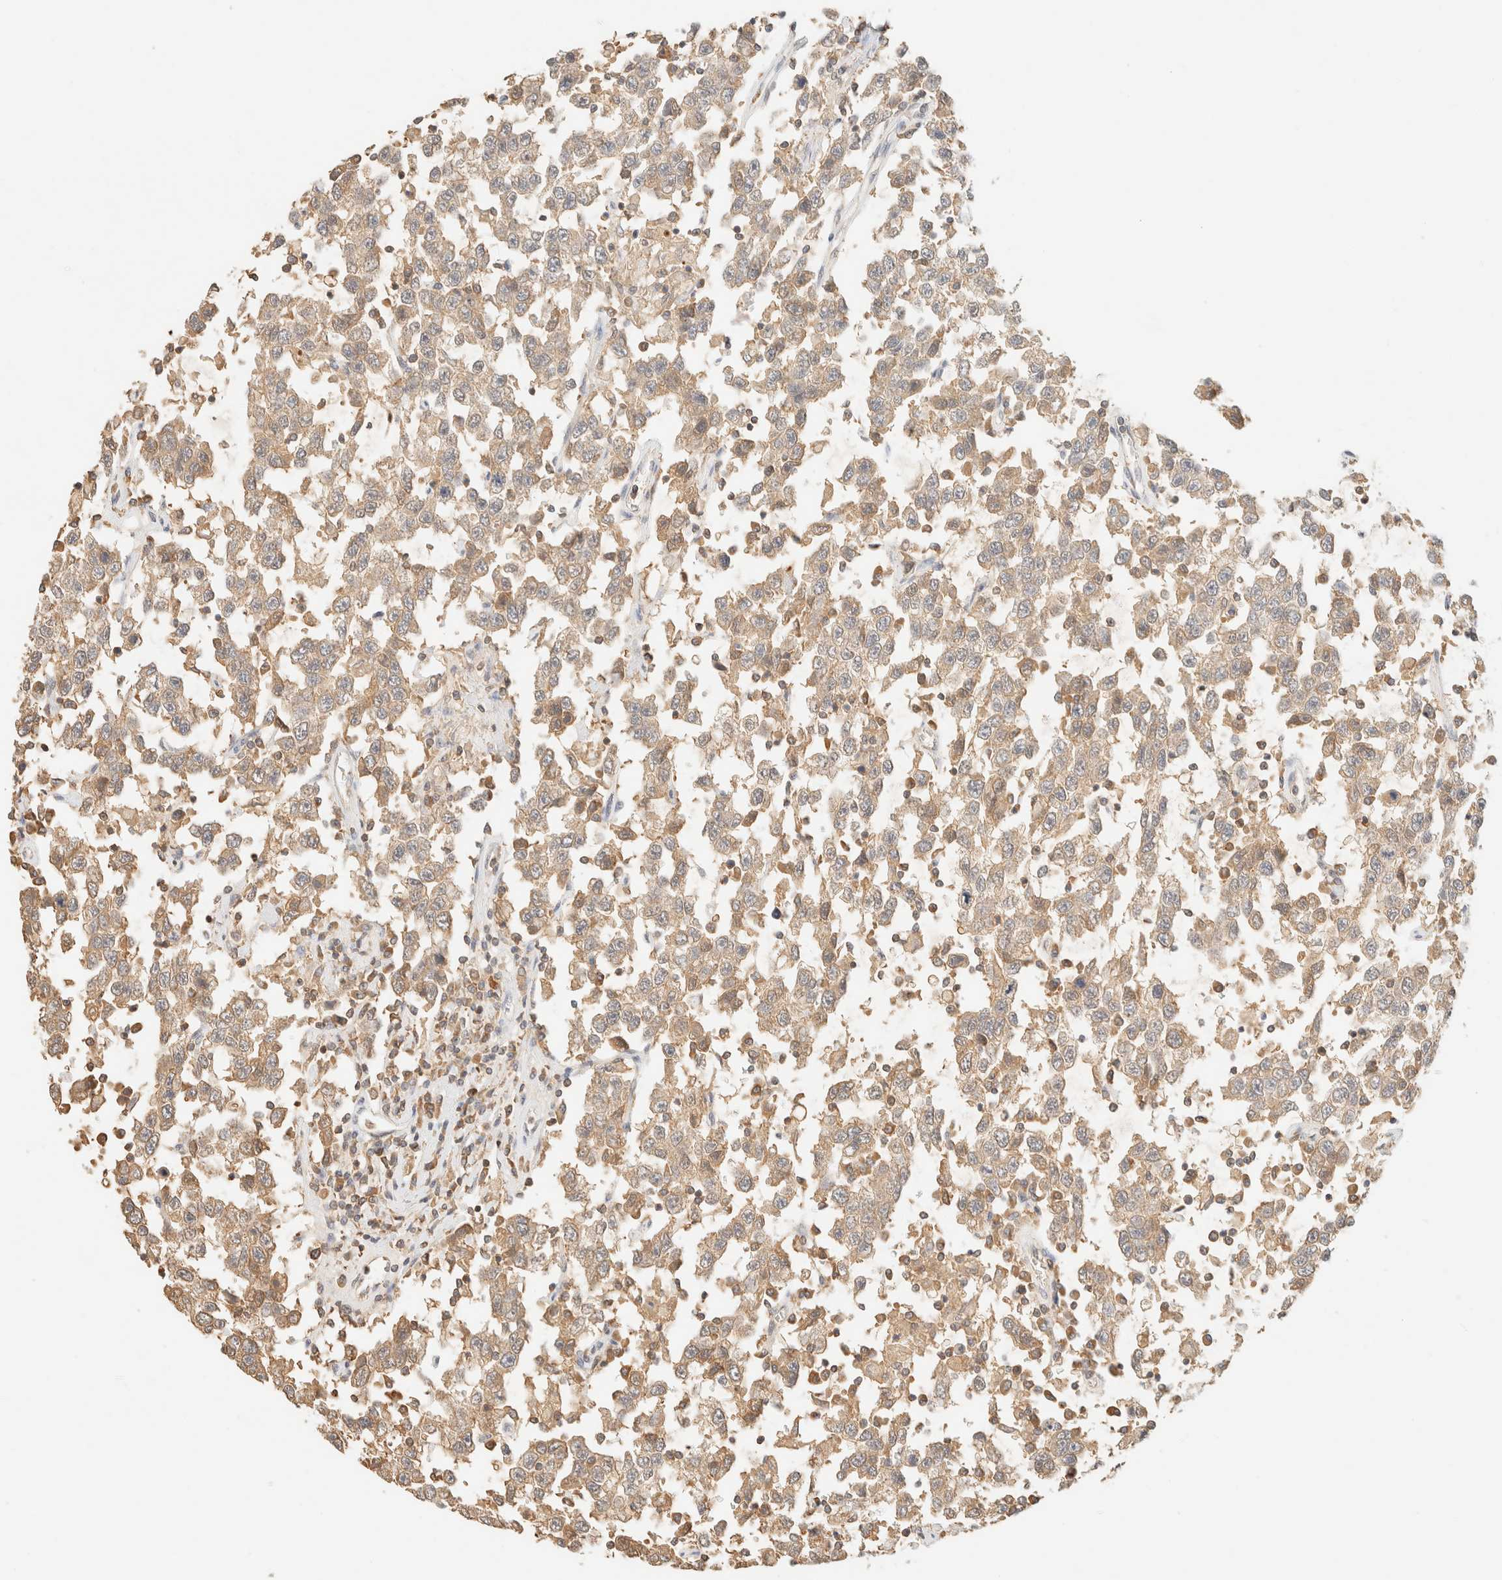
{"staining": {"intensity": "weak", "quantity": ">75%", "location": "cytoplasmic/membranous"}, "tissue": "testis cancer", "cell_type": "Tumor cells", "image_type": "cancer", "snomed": [{"axis": "morphology", "description": "Seminoma, NOS"}, {"axis": "topography", "description": "Testis"}], "caption": "Immunohistochemical staining of human testis cancer (seminoma) exhibits low levels of weak cytoplasmic/membranous staining in about >75% of tumor cells. The staining was performed using DAB, with brown indicating positive protein expression. Nuclei are stained blue with hematoxylin.", "gene": "TIMD4", "patient": {"sex": "male", "age": 41}}